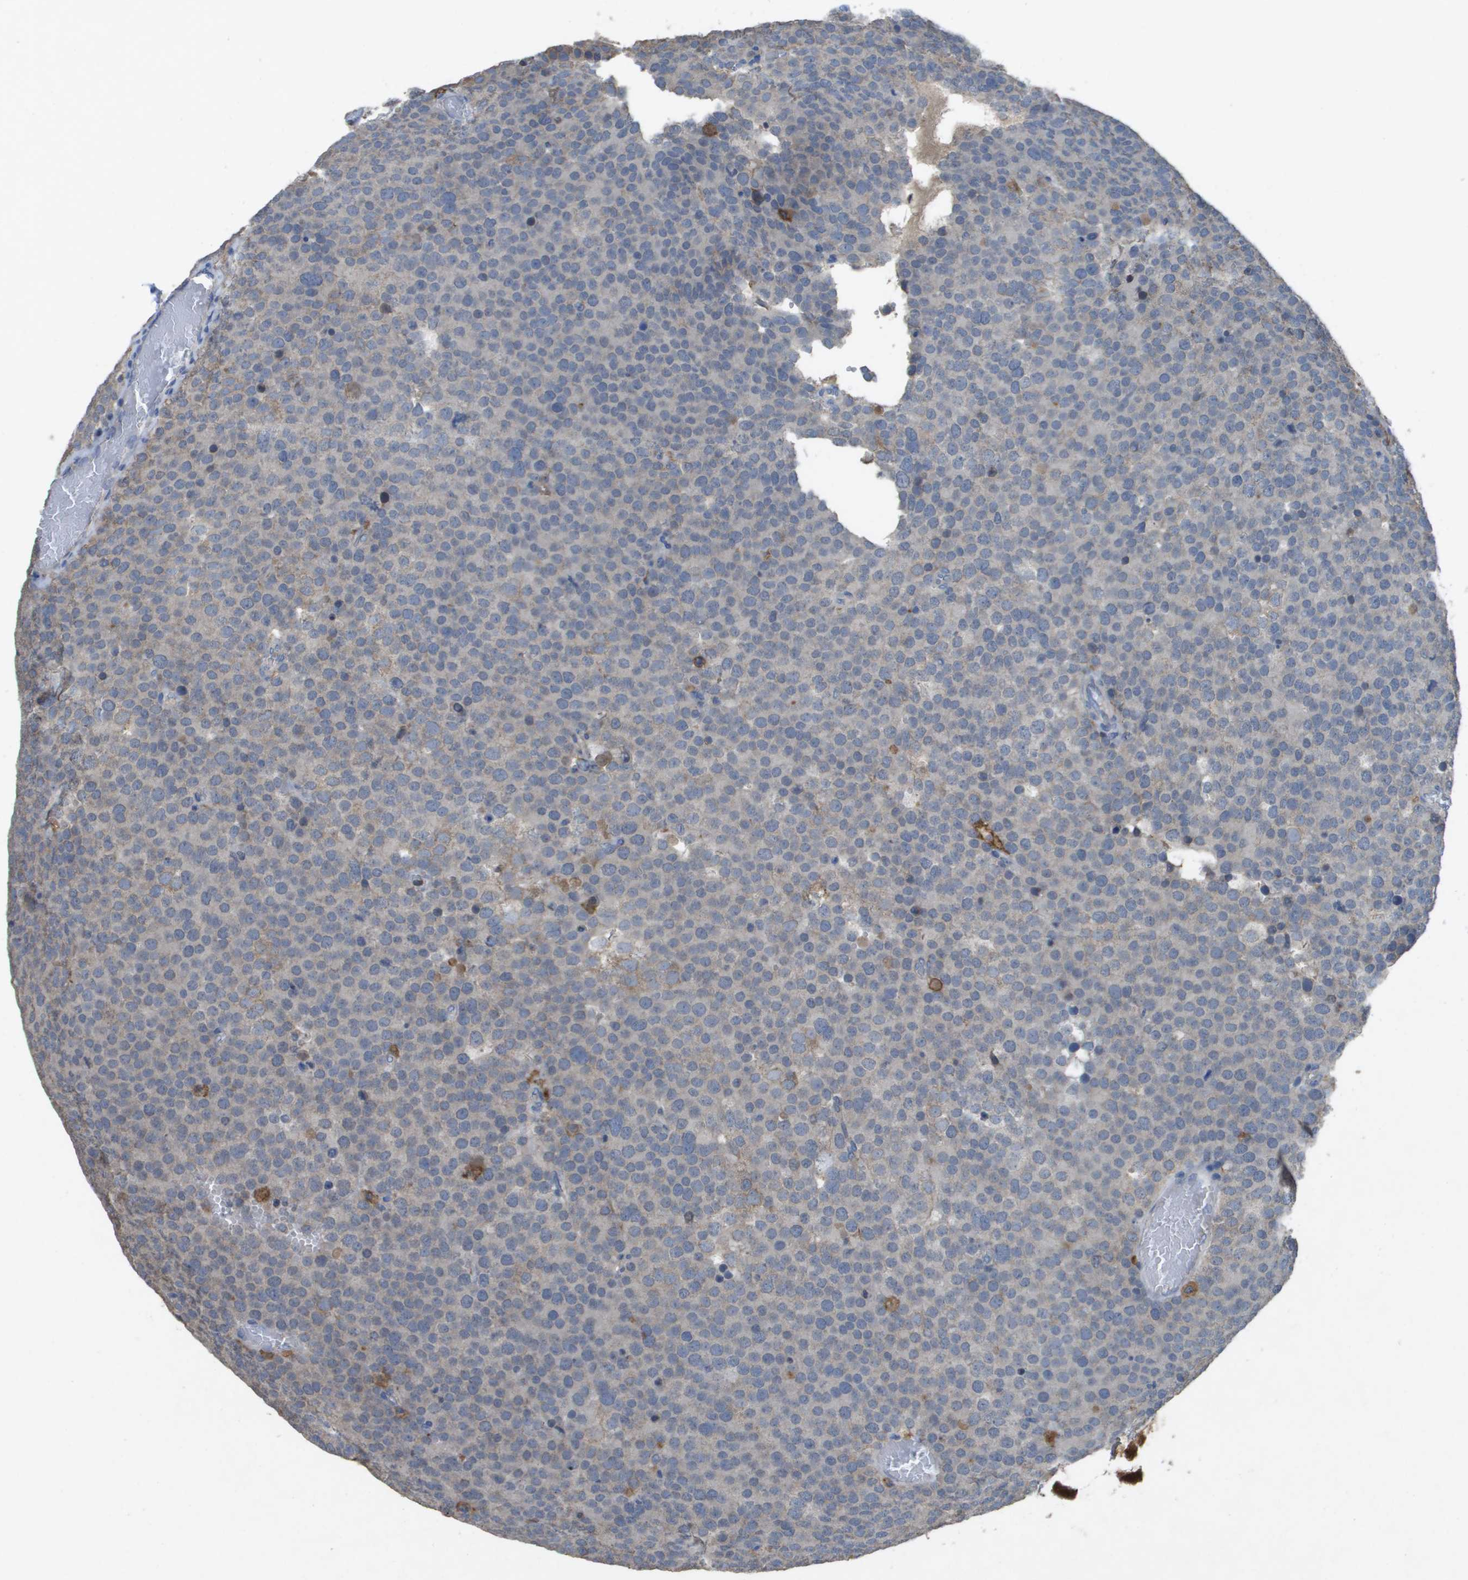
{"staining": {"intensity": "negative", "quantity": "none", "location": "none"}, "tissue": "testis cancer", "cell_type": "Tumor cells", "image_type": "cancer", "snomed": [{"axis": "morphology", "description": "Normal tissue, NOS"}, {"axis": "morphology", "description": "Seminoma, NOS"}, {"axis": "topography", "description": "Testis"}], "caption": "A histopathology image of human testis cancer (seminoma) is negative for staining in tumor cells. (DAB (3,3'-diaminobenzidine) immunohistochemistry (IHC) visualized using brightfield microscopy, high magnification).", "gene": "CLCA4", "patient": {"sex": "male", "age": 71}}